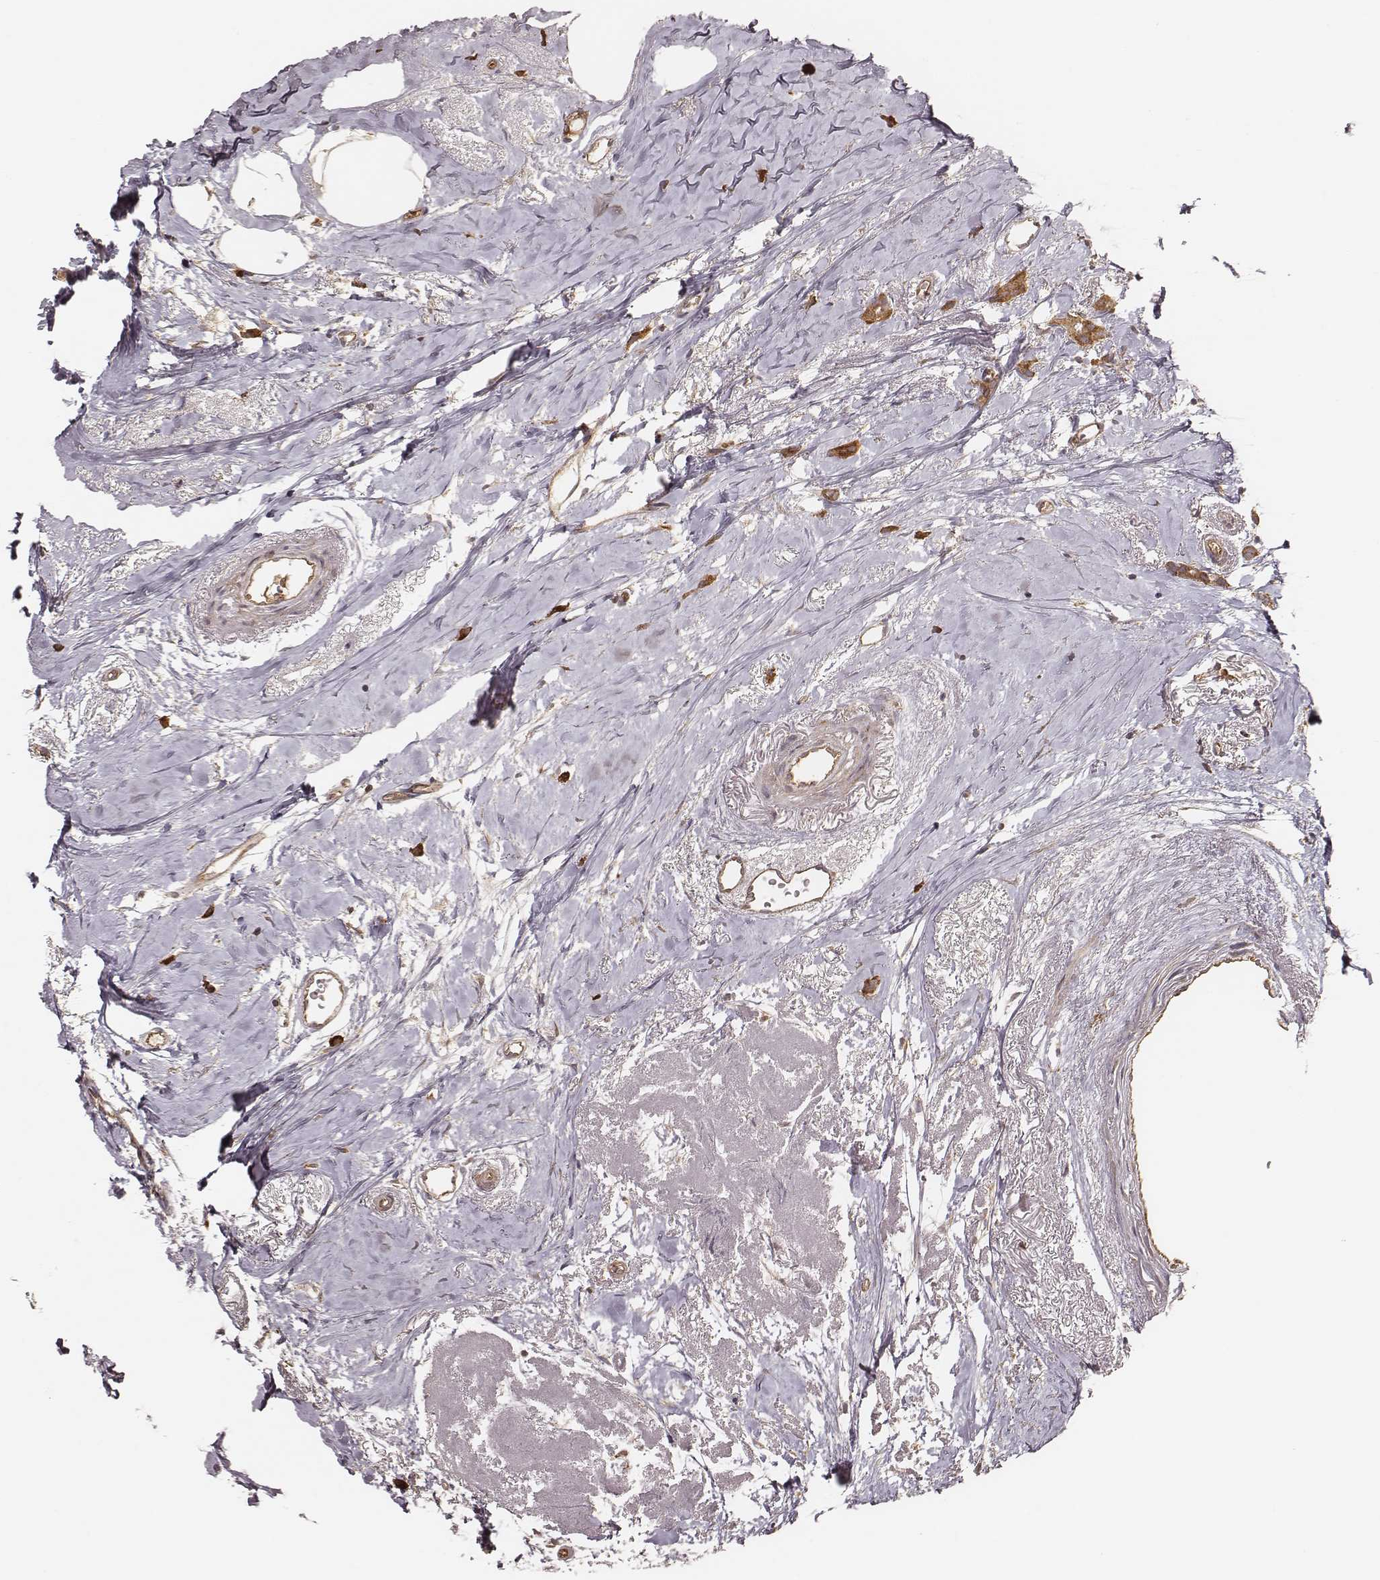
{"staining": {"intensity": "moderate", "quantity": ">75%", "location": "cytoplasmic/membranous"}, "tissue": "breast cancer", "cell_type": "Tumor cells", "image_type": "cancer", "snomed": [{"axis": "morphology", "description": "Duct carcinoma"}, {"axis": "topography", "description": "Breast"}], "caption": "The image exhibits immunohistochemical staining of breast cancer (invasive ductal carcinoma). There is moderate cytoplasmic/membranous expression is identified in about >75% of tumor cells. The staining was performed using DAB to visualize the protein expression in brown, while the nuclei were stained in blue with hematoxylin (Magnification: 20x).", "gene": "CARS1", "patient": {"sex": "female", "age": 40}}